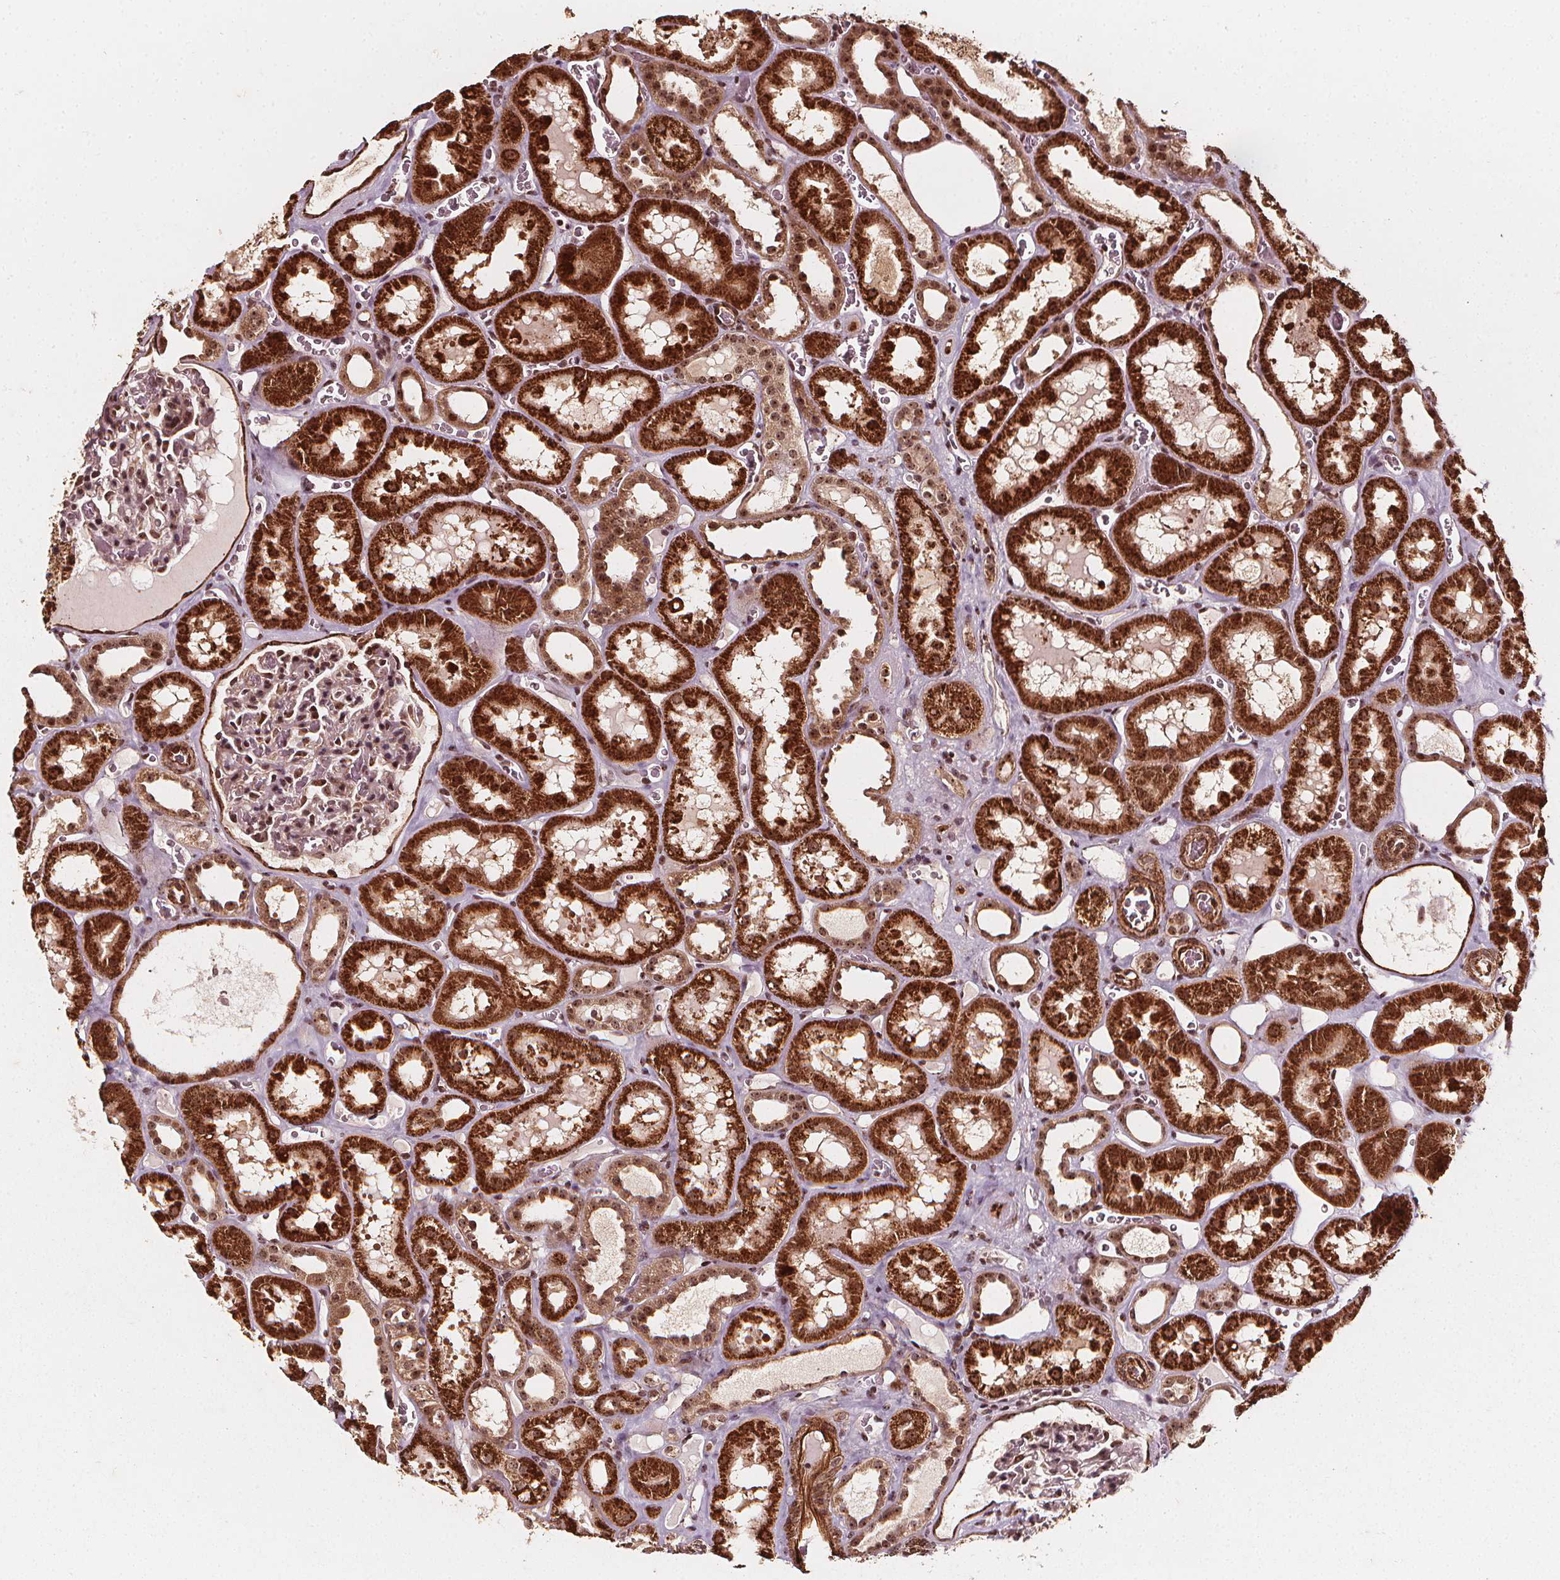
{"staining": {"intensity": "moderate", "quantity": ">75%", "location": "cytoplasmic/membranous,nuclear"}, "tissue": "kidney", "cell_type": "Cells in glomeruli", "image_type": "normal", "snomed": [{"axis": "morphology", "description": "Normal tissue, NOS"}, {"axis": "topography", "description": "Kidney"}], "caption": "Immunohistochemistry micrograph of benign kidney stained for a protein (brown), which shows medium levels of moderate cytoplasmic/membranous,nuclear expression in about >75% of cells in glomeruli.", "gene": "EXOSC9", "patient": {"sex": "female", "age": 41}}